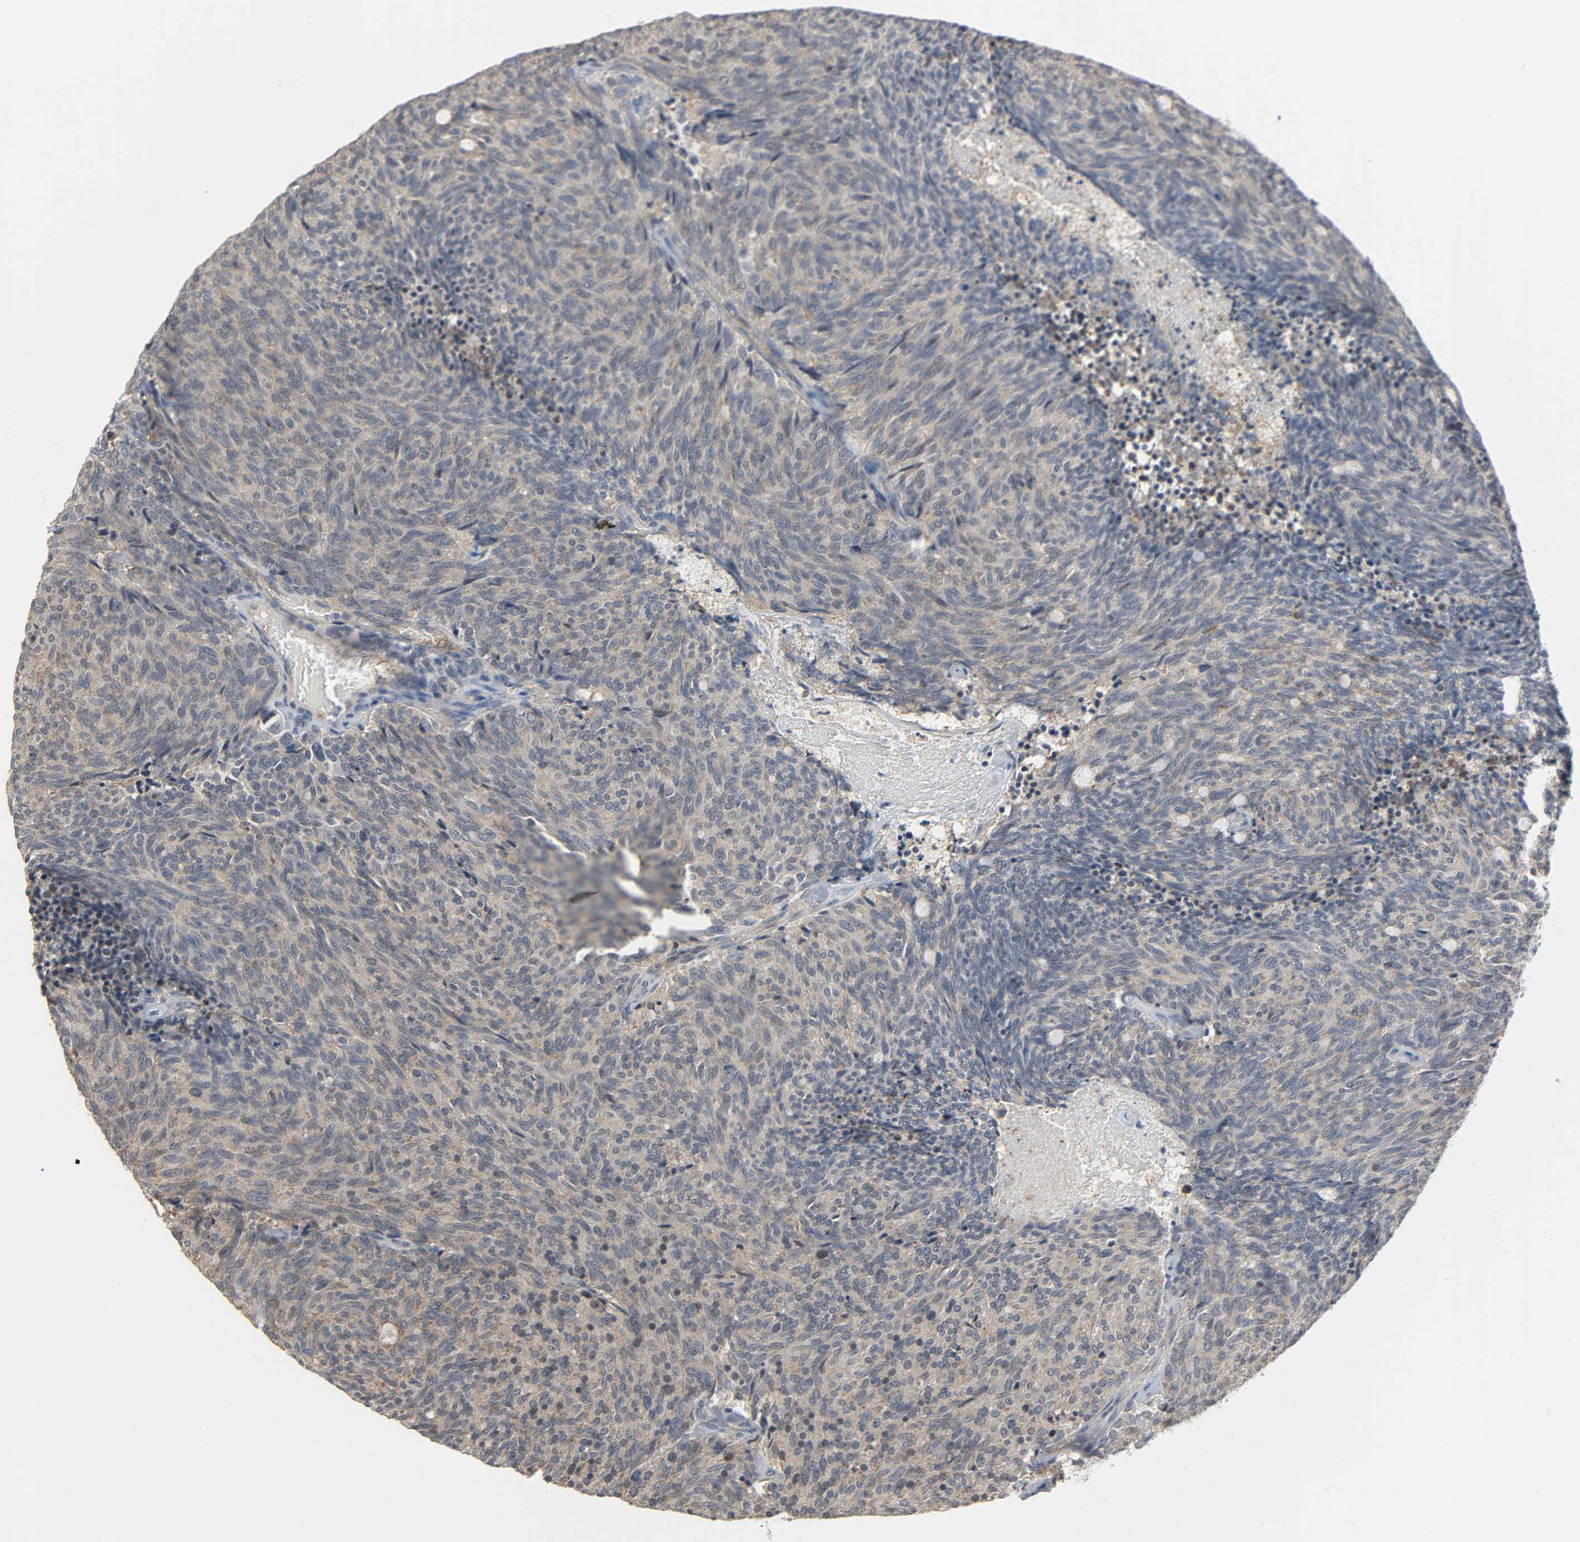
{"staining": {"intensity": "weak", "quantity": "25%-75%", "location": "cytoplasmic/membranous"}, "tissue": "carcinoid", "cell_type": "Tumor cells", "image_type": "cancer", "snomed": [{"axis": "morphology", "description": "Carcinoid, malignant, NOS"}, {"axis": "topography", "description": "Pancreas"}], "caption": "The histopathology image shows a brown stain indicating the presence of a protein in the cytoplasmic/membranous of tumor cells in carcinoid.", "gene": "CD4", "patient": {"sex": "female", "age": 54}}